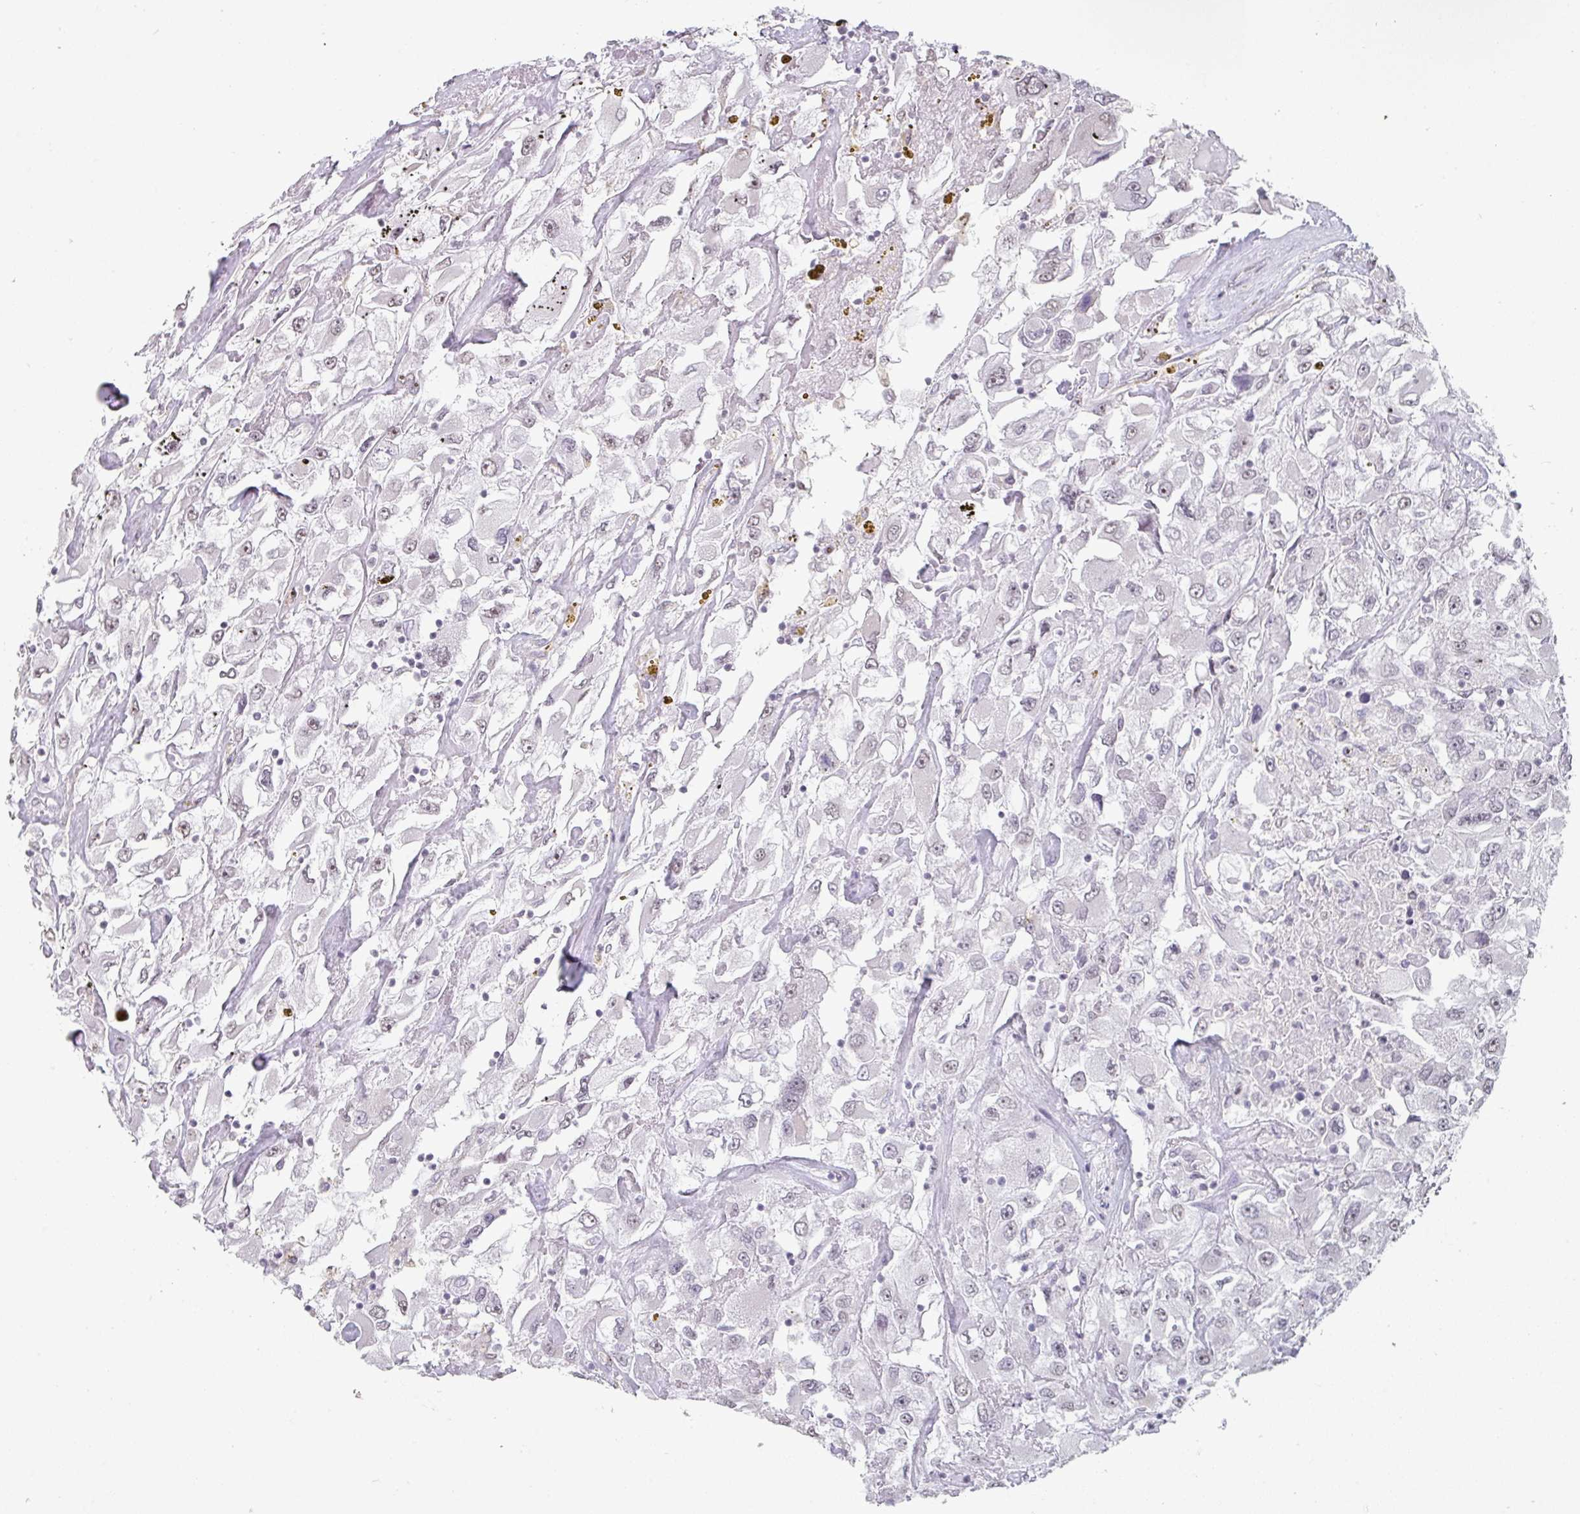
{"staining": {"intensity": "negative", "quantity": "none", "location": "none"}, "tissue": "renal cancer", "cell_type": "Tumor cells", "image_type": "cancer", "snomed": [{"axis": "morphology", "description": "Adenocarcinoma, NOS"}, {"axis": "topography", "description": "Kidney"}], "caption": "High magnification brightfield microscopy of renal cancer stained with DAB (3,3'-diaminobenzidine) (brown) and counterstained with hematoxylin (blue): tumor cells show no significant positivity.", "gene": "SPRR1A", "patient": {"sex": "female", "age": 52}}